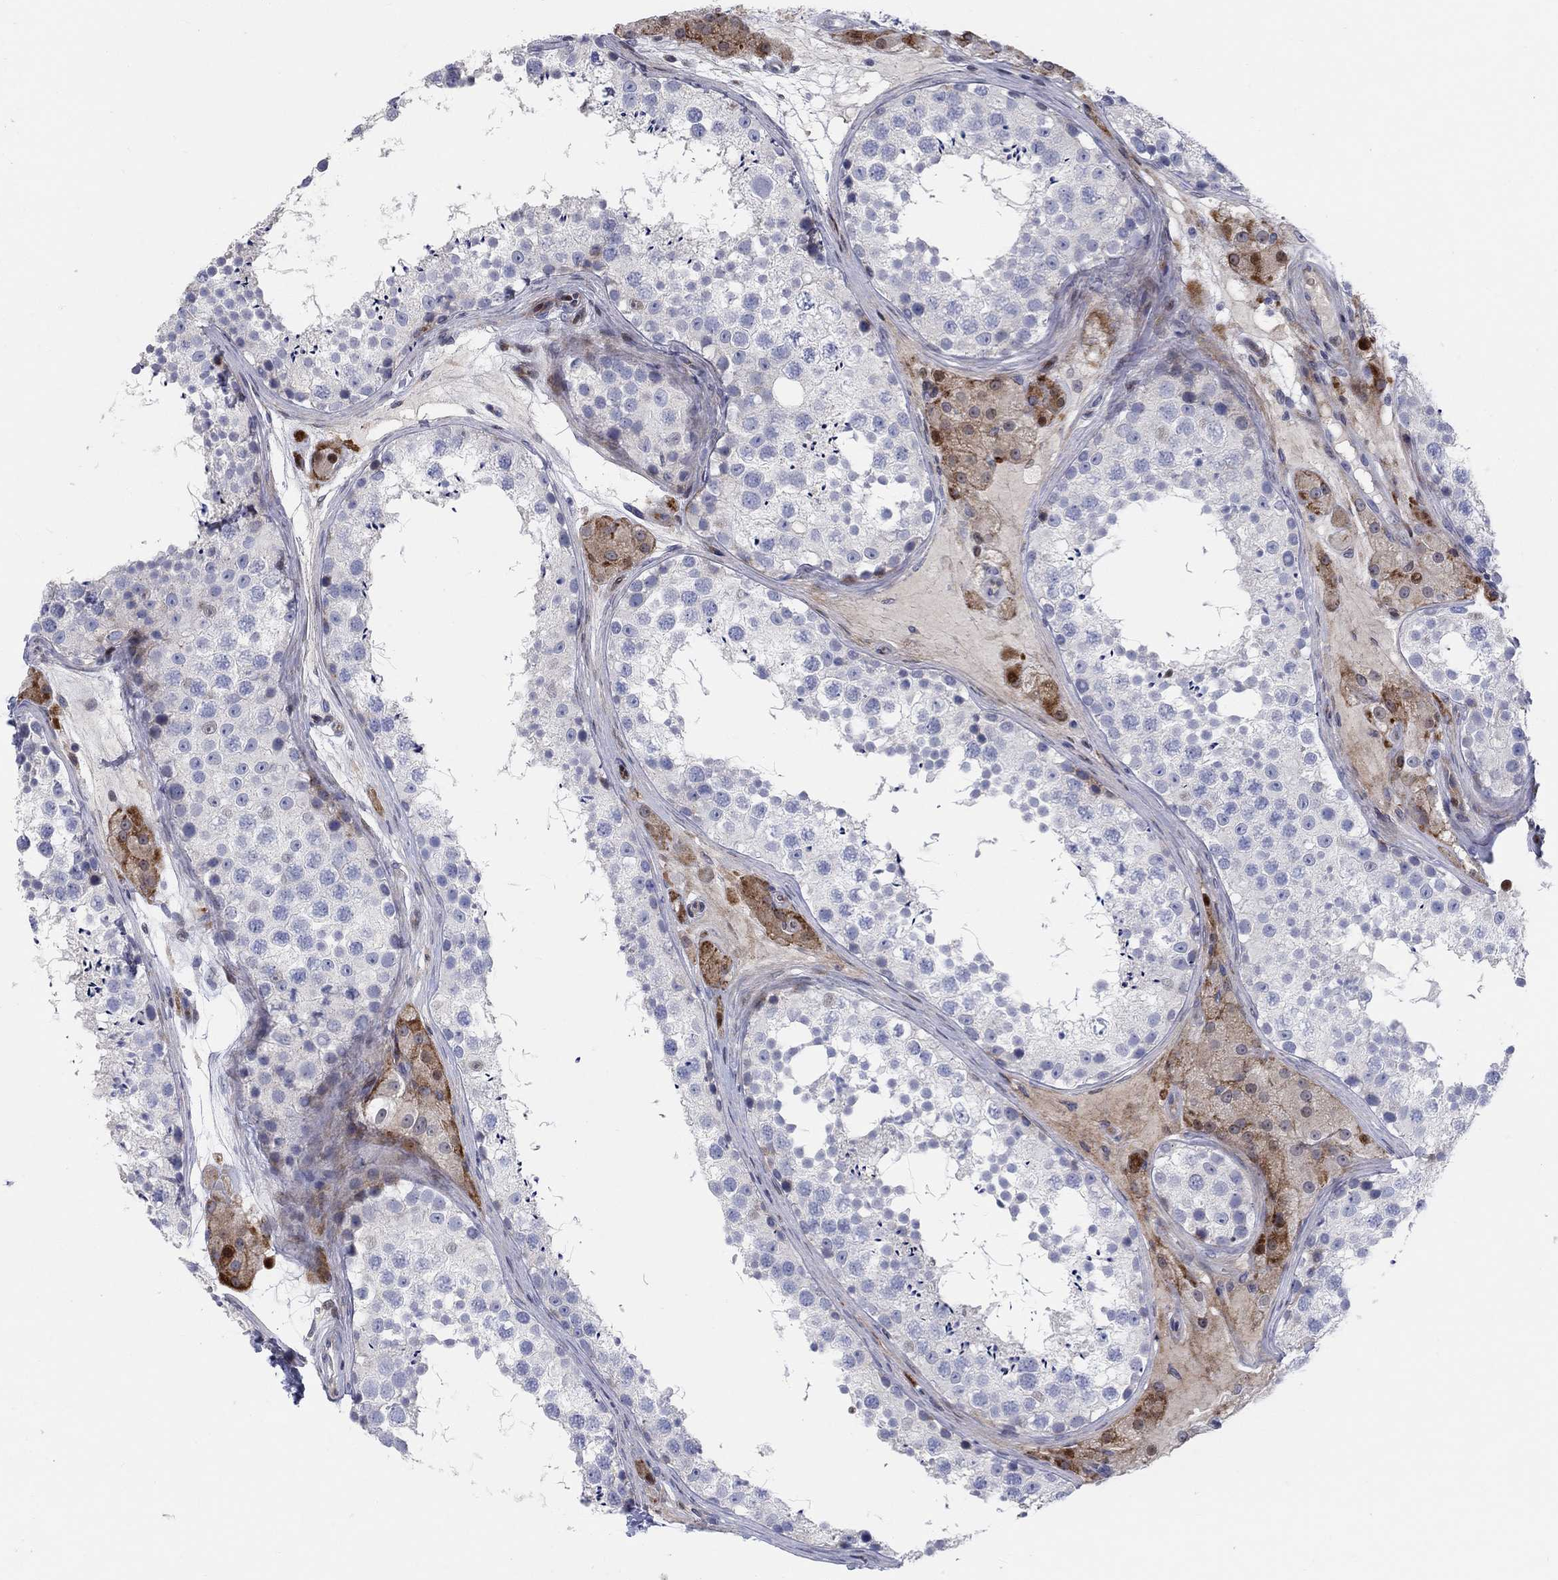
{"staining": {"intensity": "negative", "quantity": "none", "location": "none"}, "tissue": "testis", "cell_type": "Cells in seminiferous ducts", "image_type": "normal", "snomed": [{"axis": "morphology", "description": "Normal tissue, NOS"}, {"axis": "topography", "description": "Testis"}], "caption": "DAB immunohistochemical staining of unremarkable testis displays no significant expression in cells in seminiferous ducts. (DAB (3,3'-diaminobenzidine) immunohistochemistry visualized using brightfield microscopy, high magnification).", "gene": "ARHGAP36", "patient": {"sex": "male", "age": 41}}